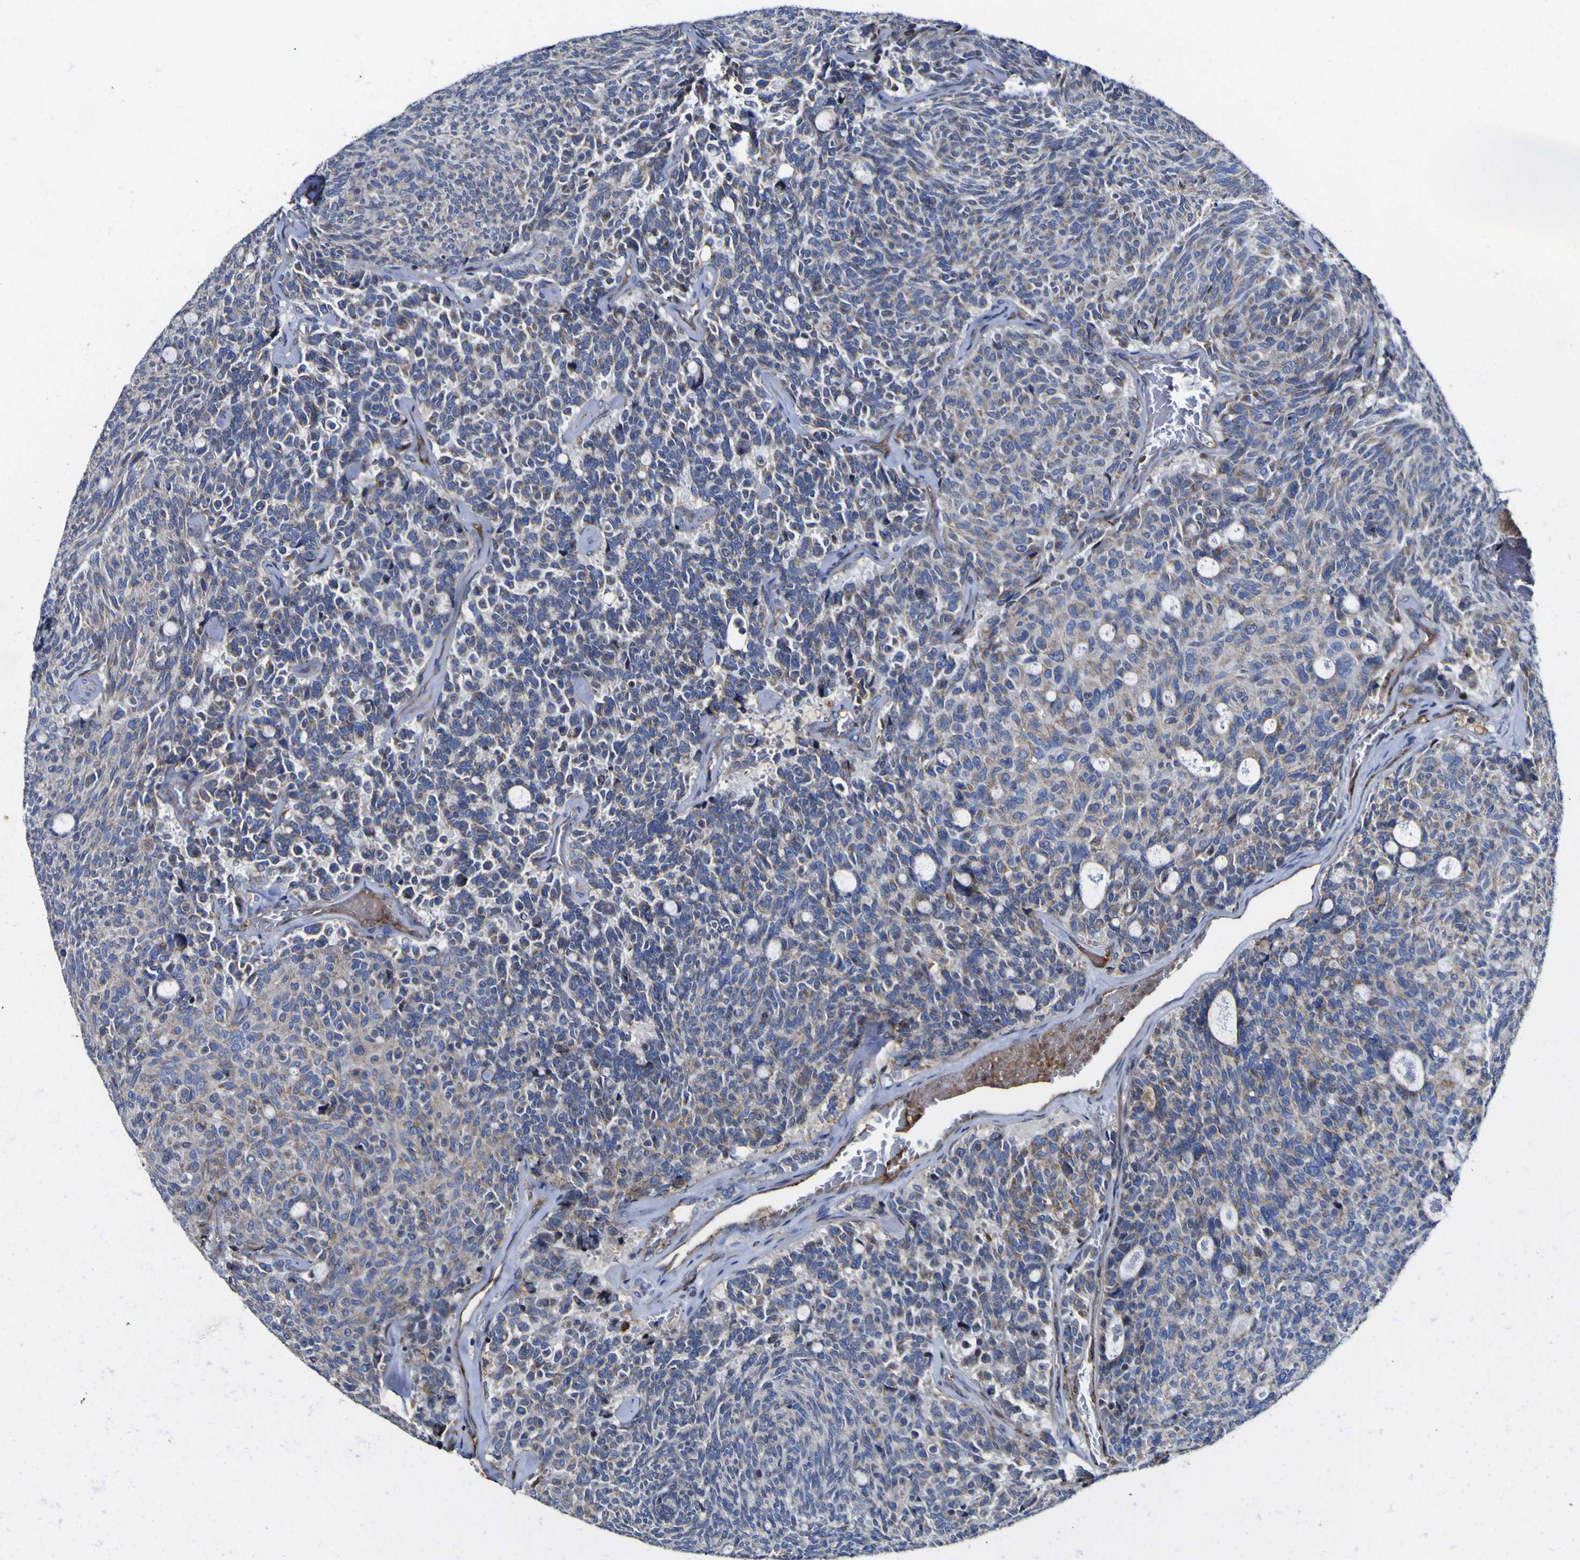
{"staining": {"intensity": "weak", "quantity": "25%-75%", "location": "cytoplasmic/membranous"}, "tissue": "carcinoid", "cell_type": "Tumor cells", "image_type": "cancer", "snomed": [{"axis": "morphology", "description": "Carcinoid, malignant, NOS"}, {"axis": "topography", "description": "Pancreas"}], "caption": "Weak cytoplasmic/membranous protein staining is seen in approximately 25%-75% of tumor cells in carcinoid (malignant).", "gene": "CCDC90B", "patient": {"sex": "female", "age": 54}}